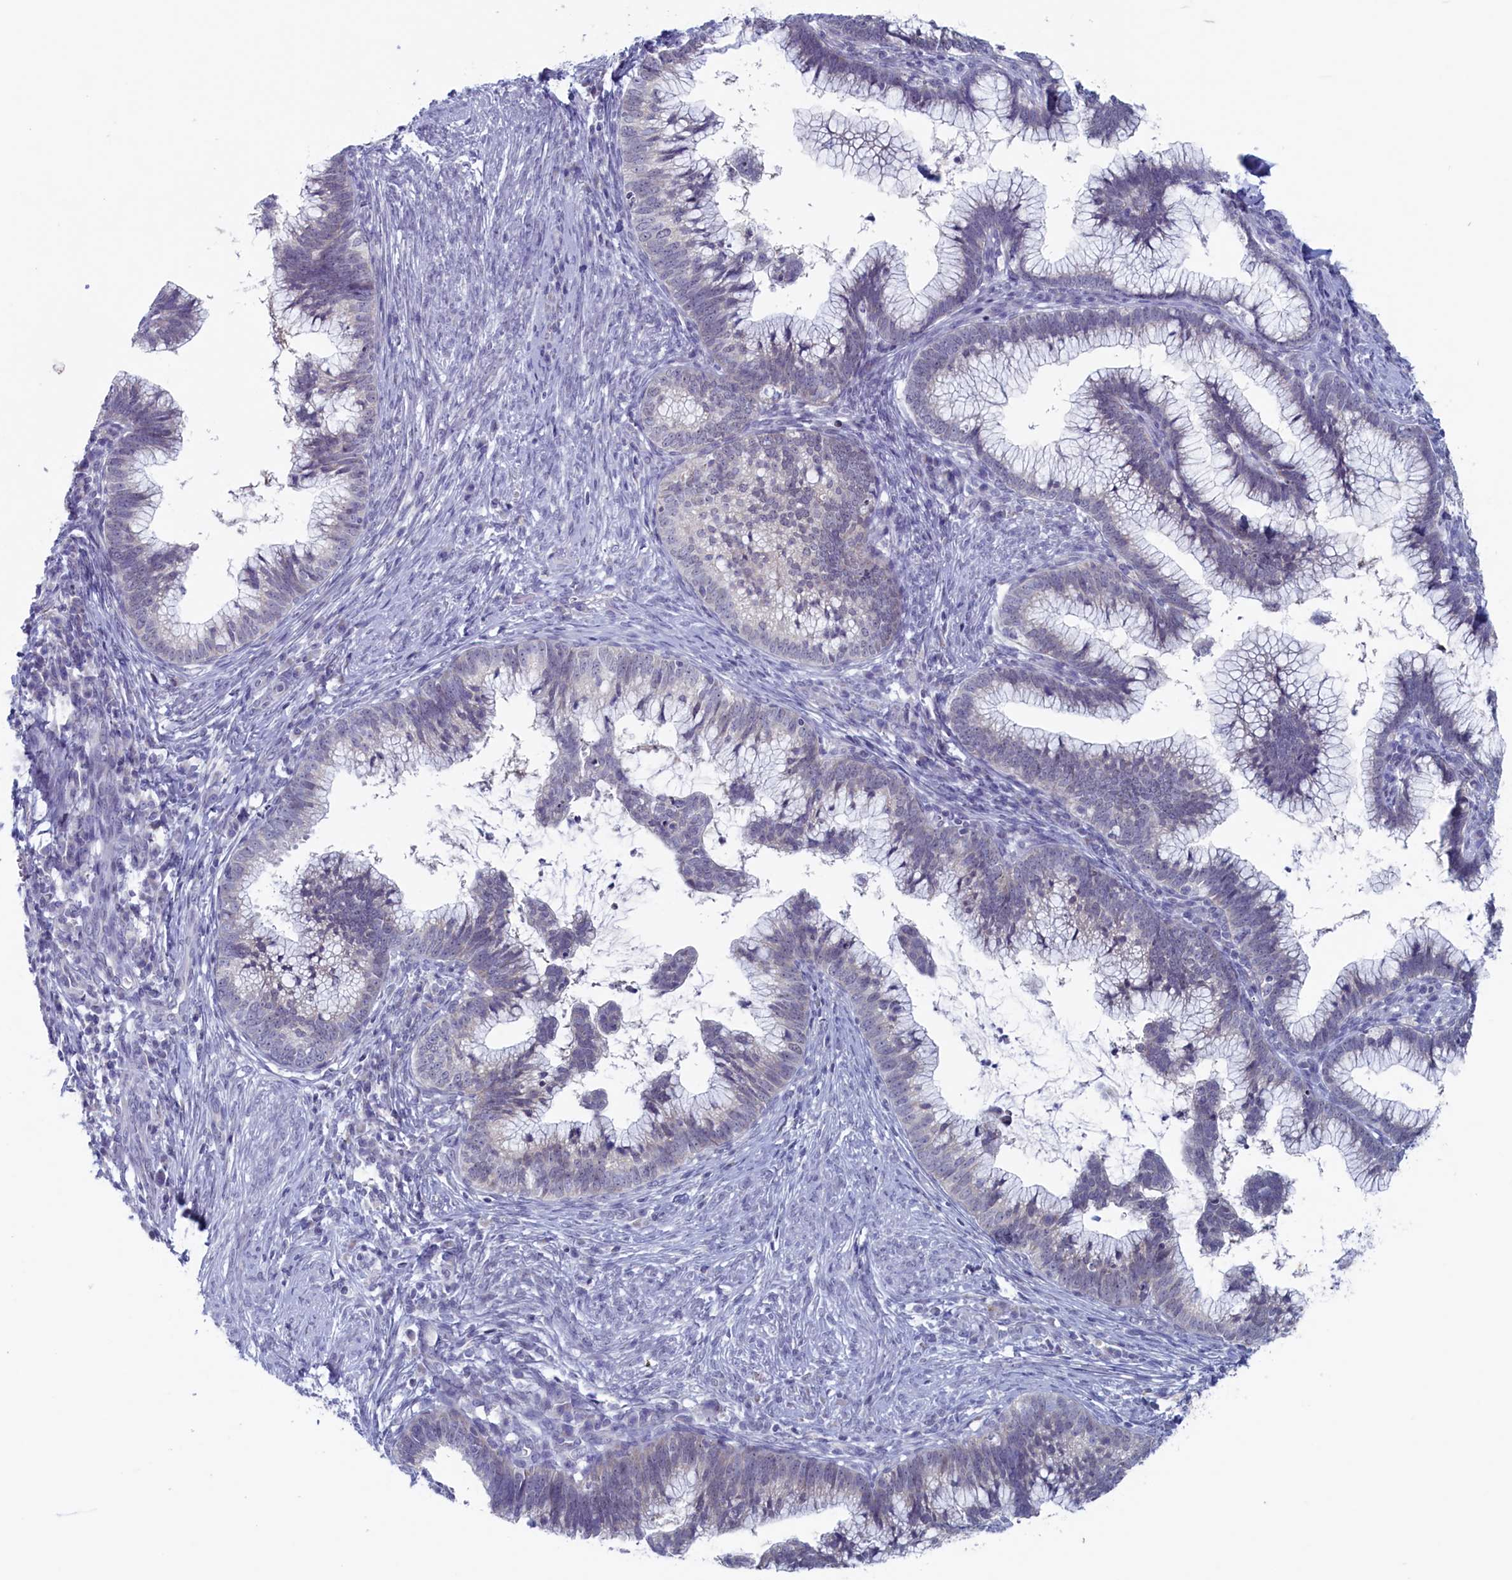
{"staining": {"intensity": "negative", "quantity": "none", "location": "none"}, "tissue": "cervical cancer", "cell_type": "Tumor cells", "image_type": "cancer", "snomed": [{"axis": "morphology", "description": "Adenocarcinoma, NOS"}, {"axis": "topography", "description": "Cervix"}], "caption": "Tumor cells show no significant expression in adenocarcinoma (cervical). (IHC, brightfield microscopy, high magnification).", "gene": "WDR76", "patient": {"sex": "female", "age": 36}}